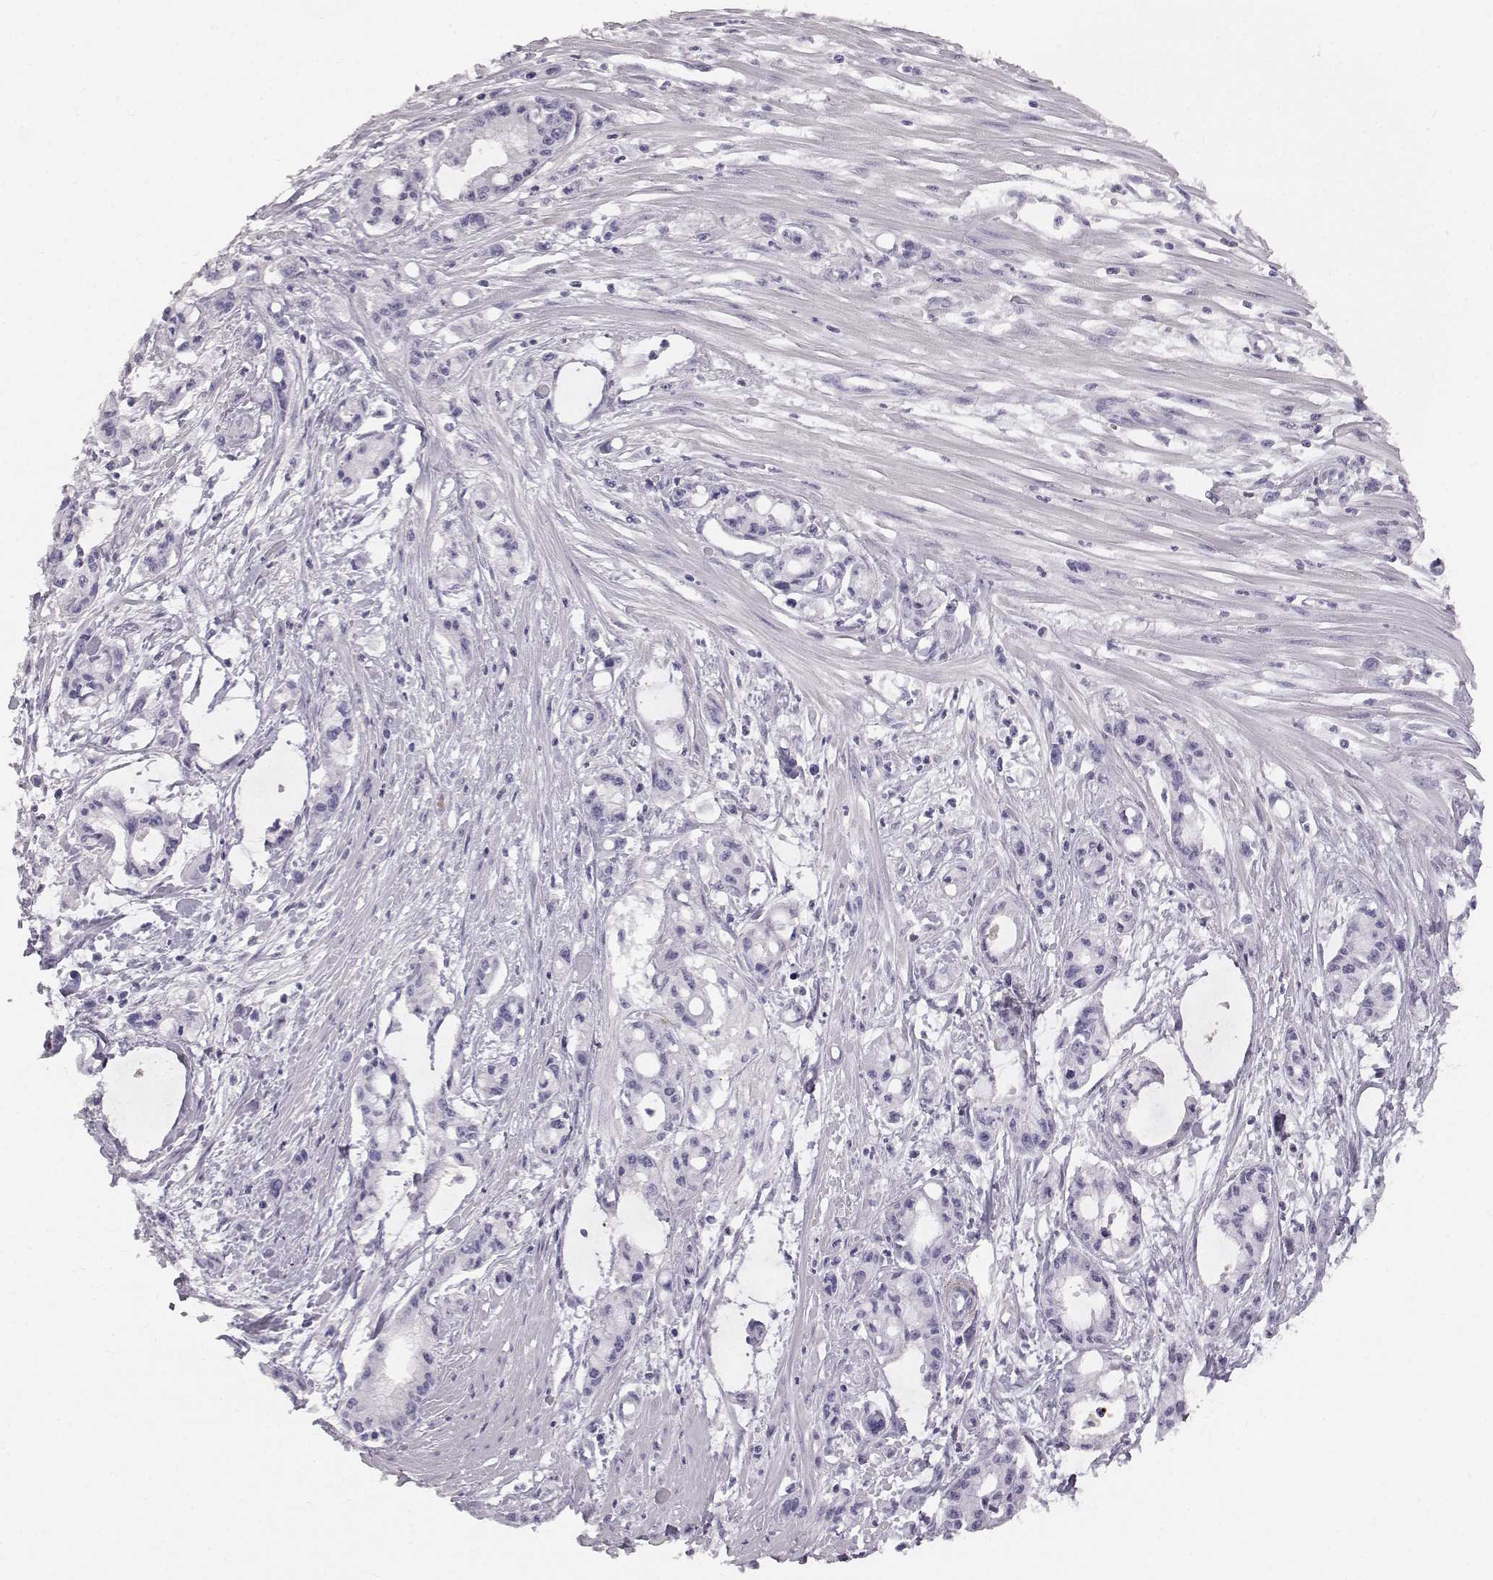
{"staining": {"intensity": "negative", "quantity": "none", "location": "none"}, "tissue": "pancreatic cancer", "cell_type": "Tumor cells", "image_type": "cancer", "snomed": [{"axis": "morphology", "description": "Adenocarcinoma, NOS"}, {"axis": "topography", "description": "Pancreas"}], "caption": "The photomicrograph reveals no significant positivity in tumor cells of pancreatic adenocarcinoma. The staining was performed using DAB to visualize the protein expression in brown, while the nuclei were stained in blue with hematoxylin (Magnification: 20x).", "gene": "KRTAP16-1", "patient": {"sex": "male", "age": 48}}